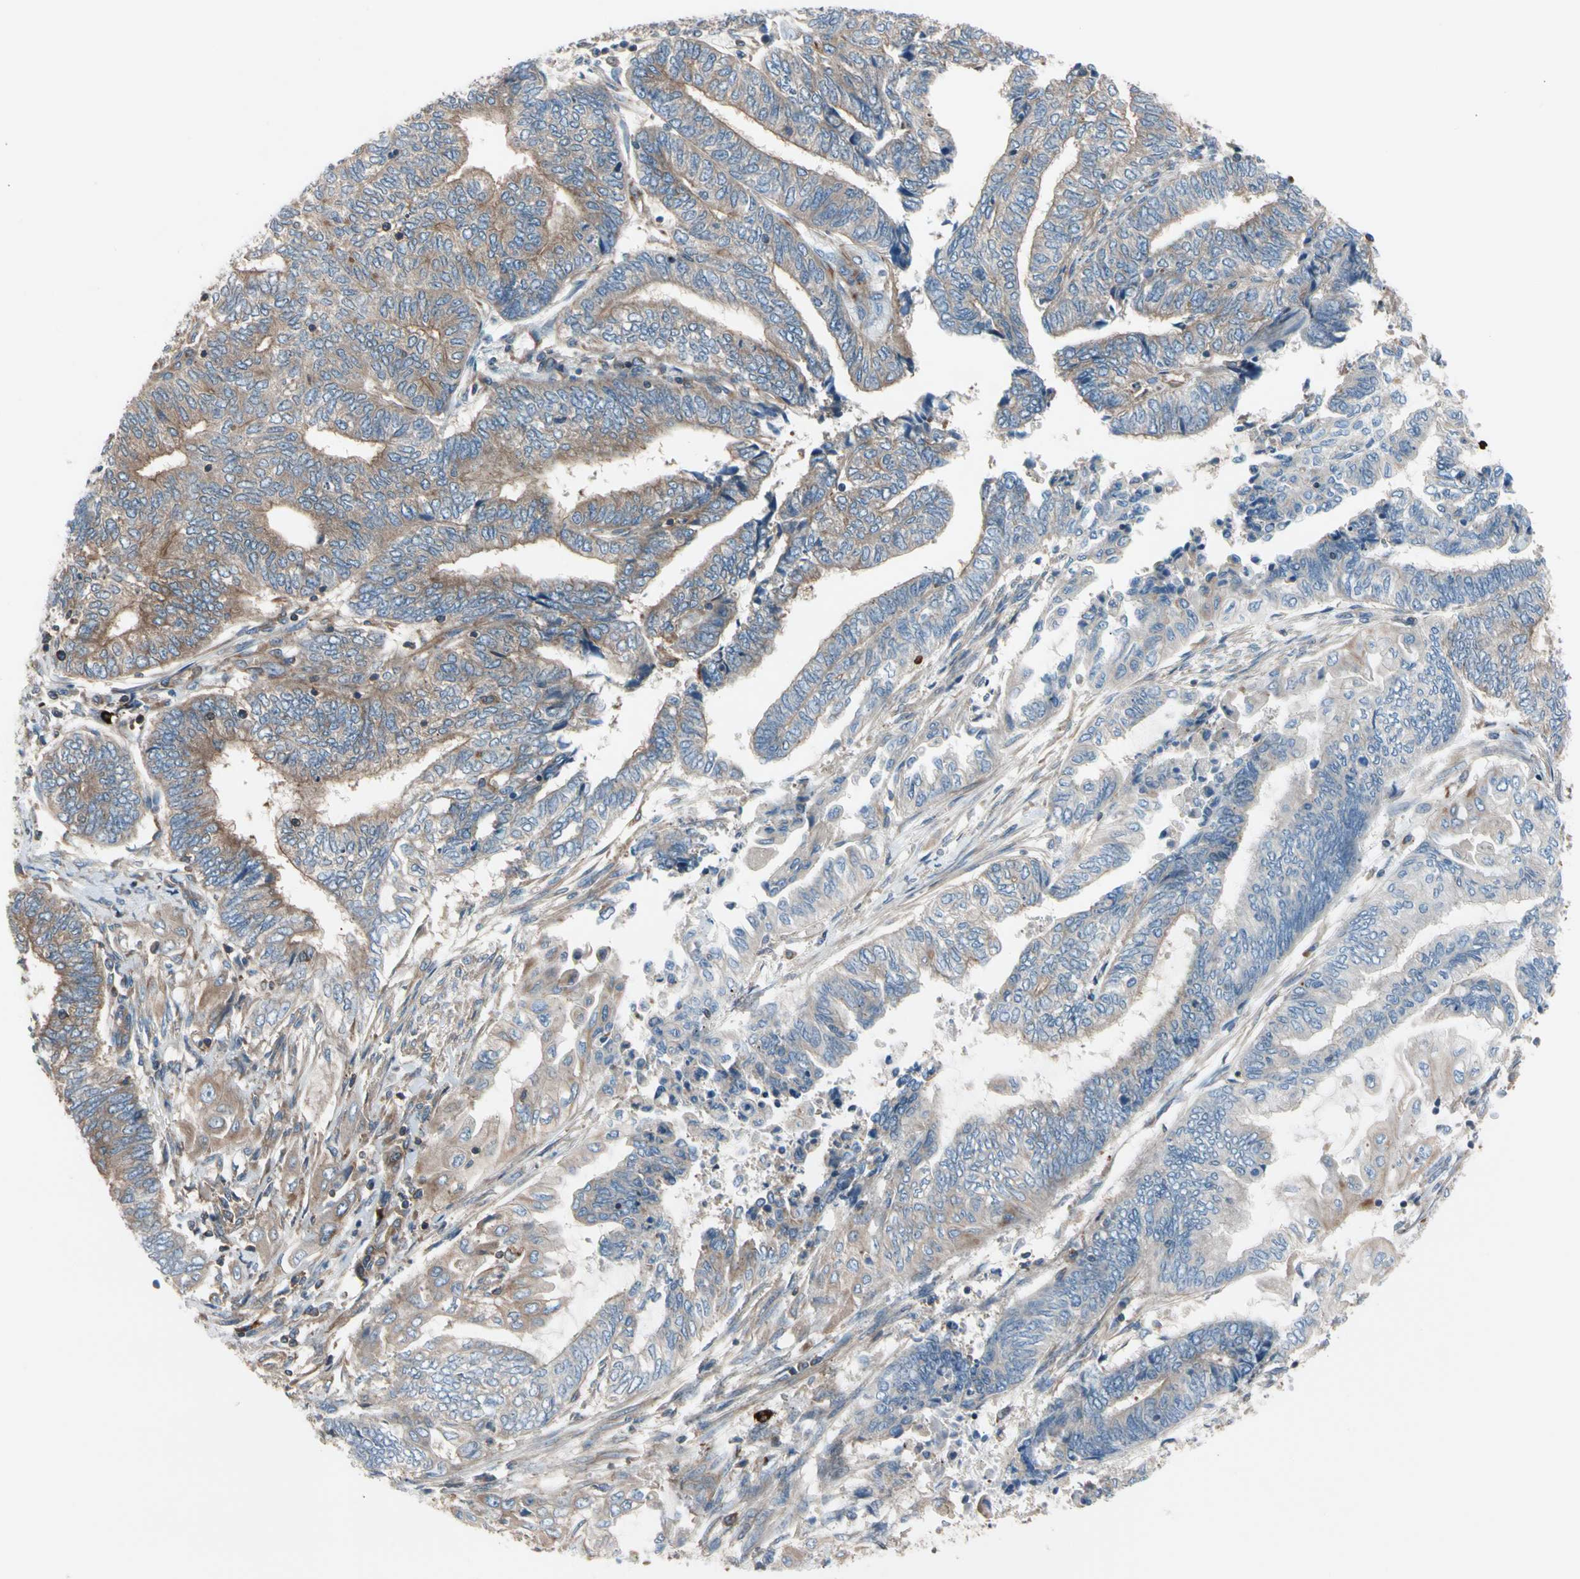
{"staining": {"intensity": "moderate", "quantity": ">75%", "location": "cytoplasmic/membranous"}, "tissue": "endometrial cancer", "cell_type": "Tumor cells", "image_type": "cancer", "snomed": [{"axis": "morphology", "description": "Adenocarcinoma, NOS"}, {"axis": "topography", "description": "Uterus"}, {"axis": "topography", "description": "Endometrium"}], "caption": "Protein expression analysis of human adenocarcinoma (endometrial) reveals moderate cytoplasmic/membranous expression in about >75% of tumor cells.", "gene": "ROCK1", "patient": {"sex": "female", "age": 70}}